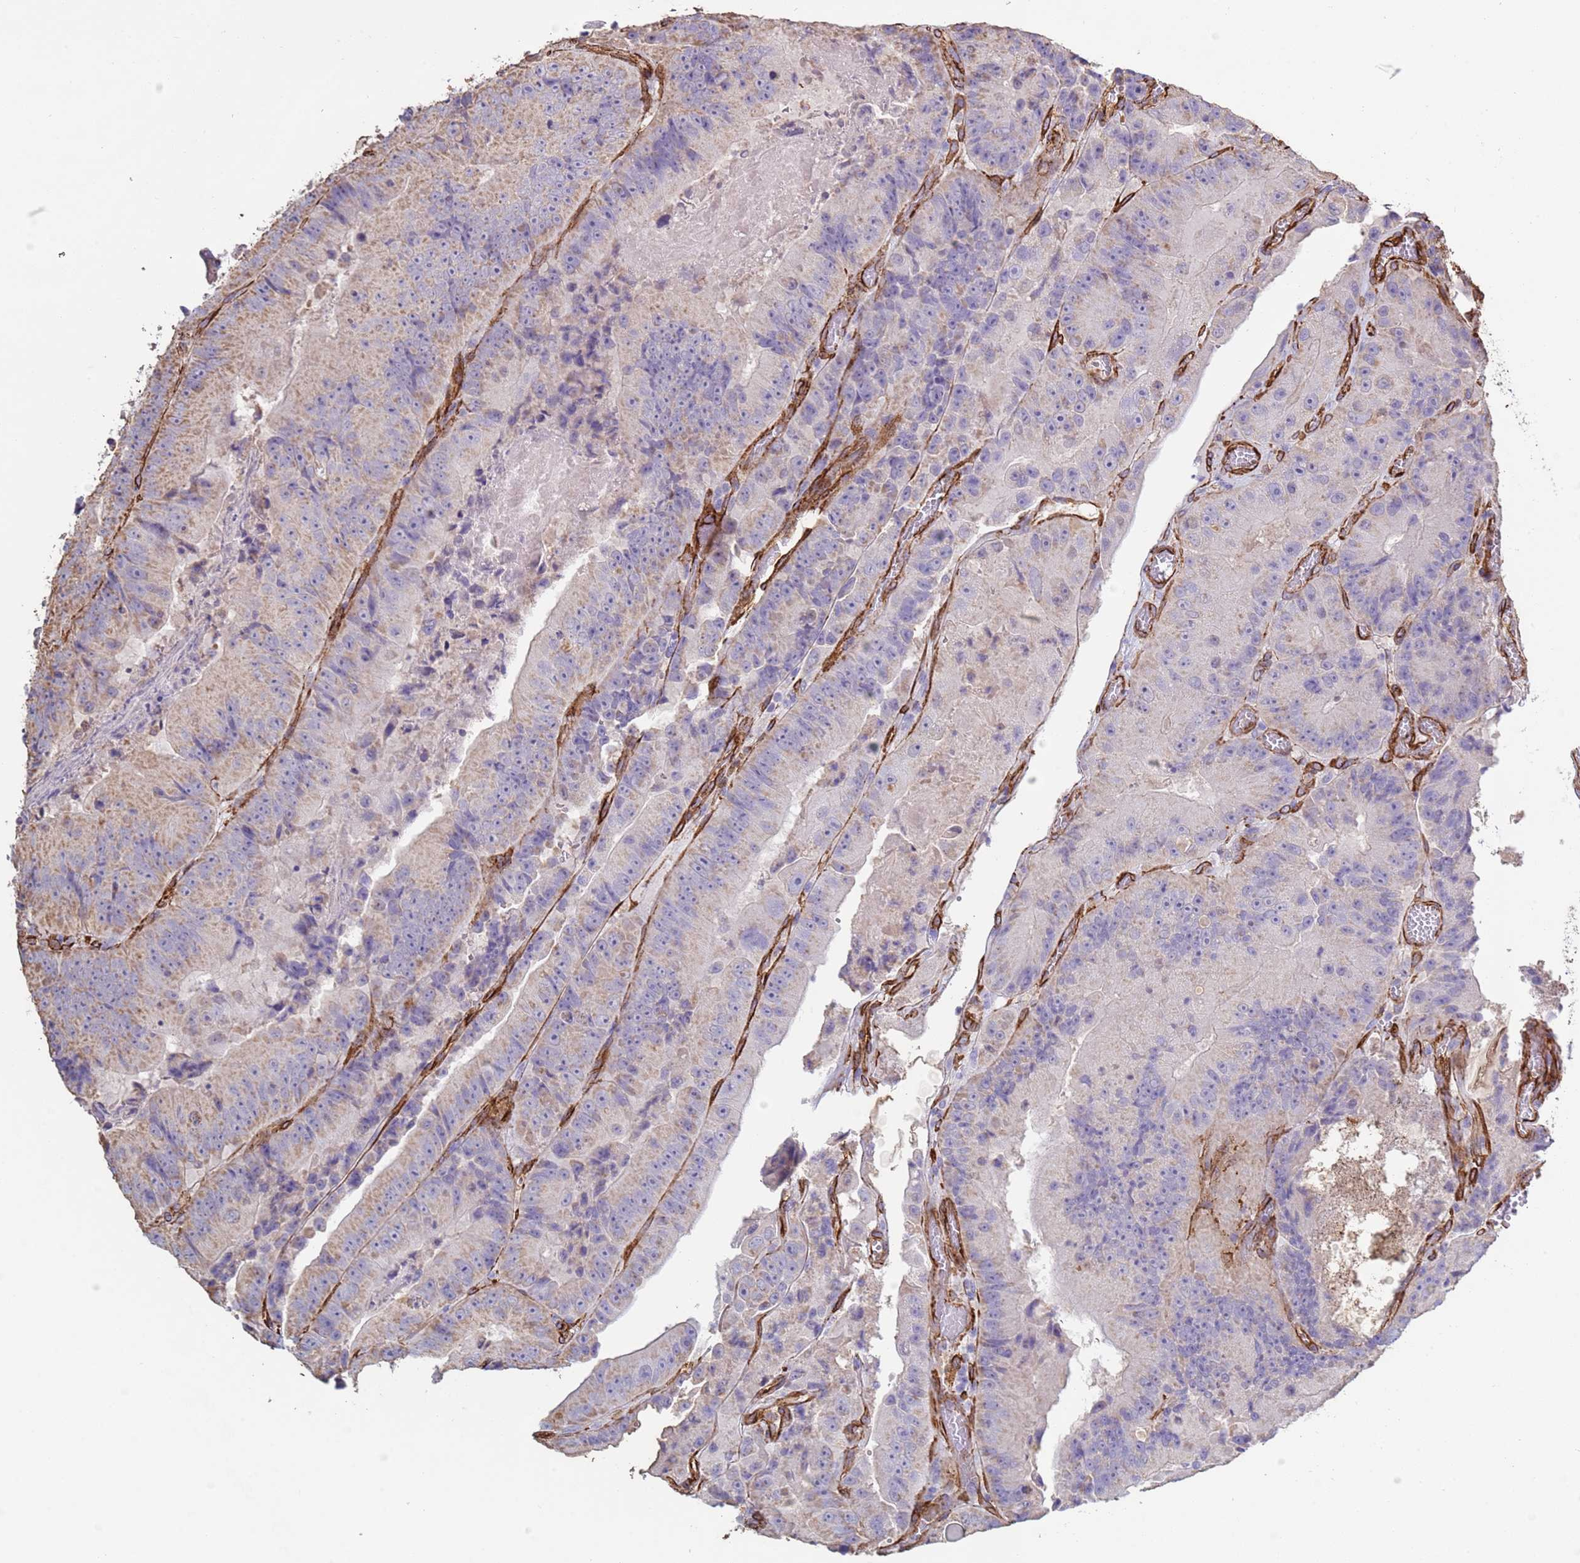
{"staining": {"intensity": "weak", "quantity": "25%-75%", "location": "cytoplasmic/membranous"}, "tissue": "colorectal cancer", "cell_type": "Tumor cells", "image_type": "cancer", "snomed": [{"axis": "morphology", "description": "Adenocarcinoma, NOS"}, {"axis": "topography", "description": "Colon"}], "caption": "High-power microscopy captured an IHC micrograph of adenocarcinoma (colorectal), revealing weak cytoplasmic/membranous positivity in about 25%-75% of tumor cells.", "gene": "GASK1A", "patient": {"sex": "female", "age": 86}}